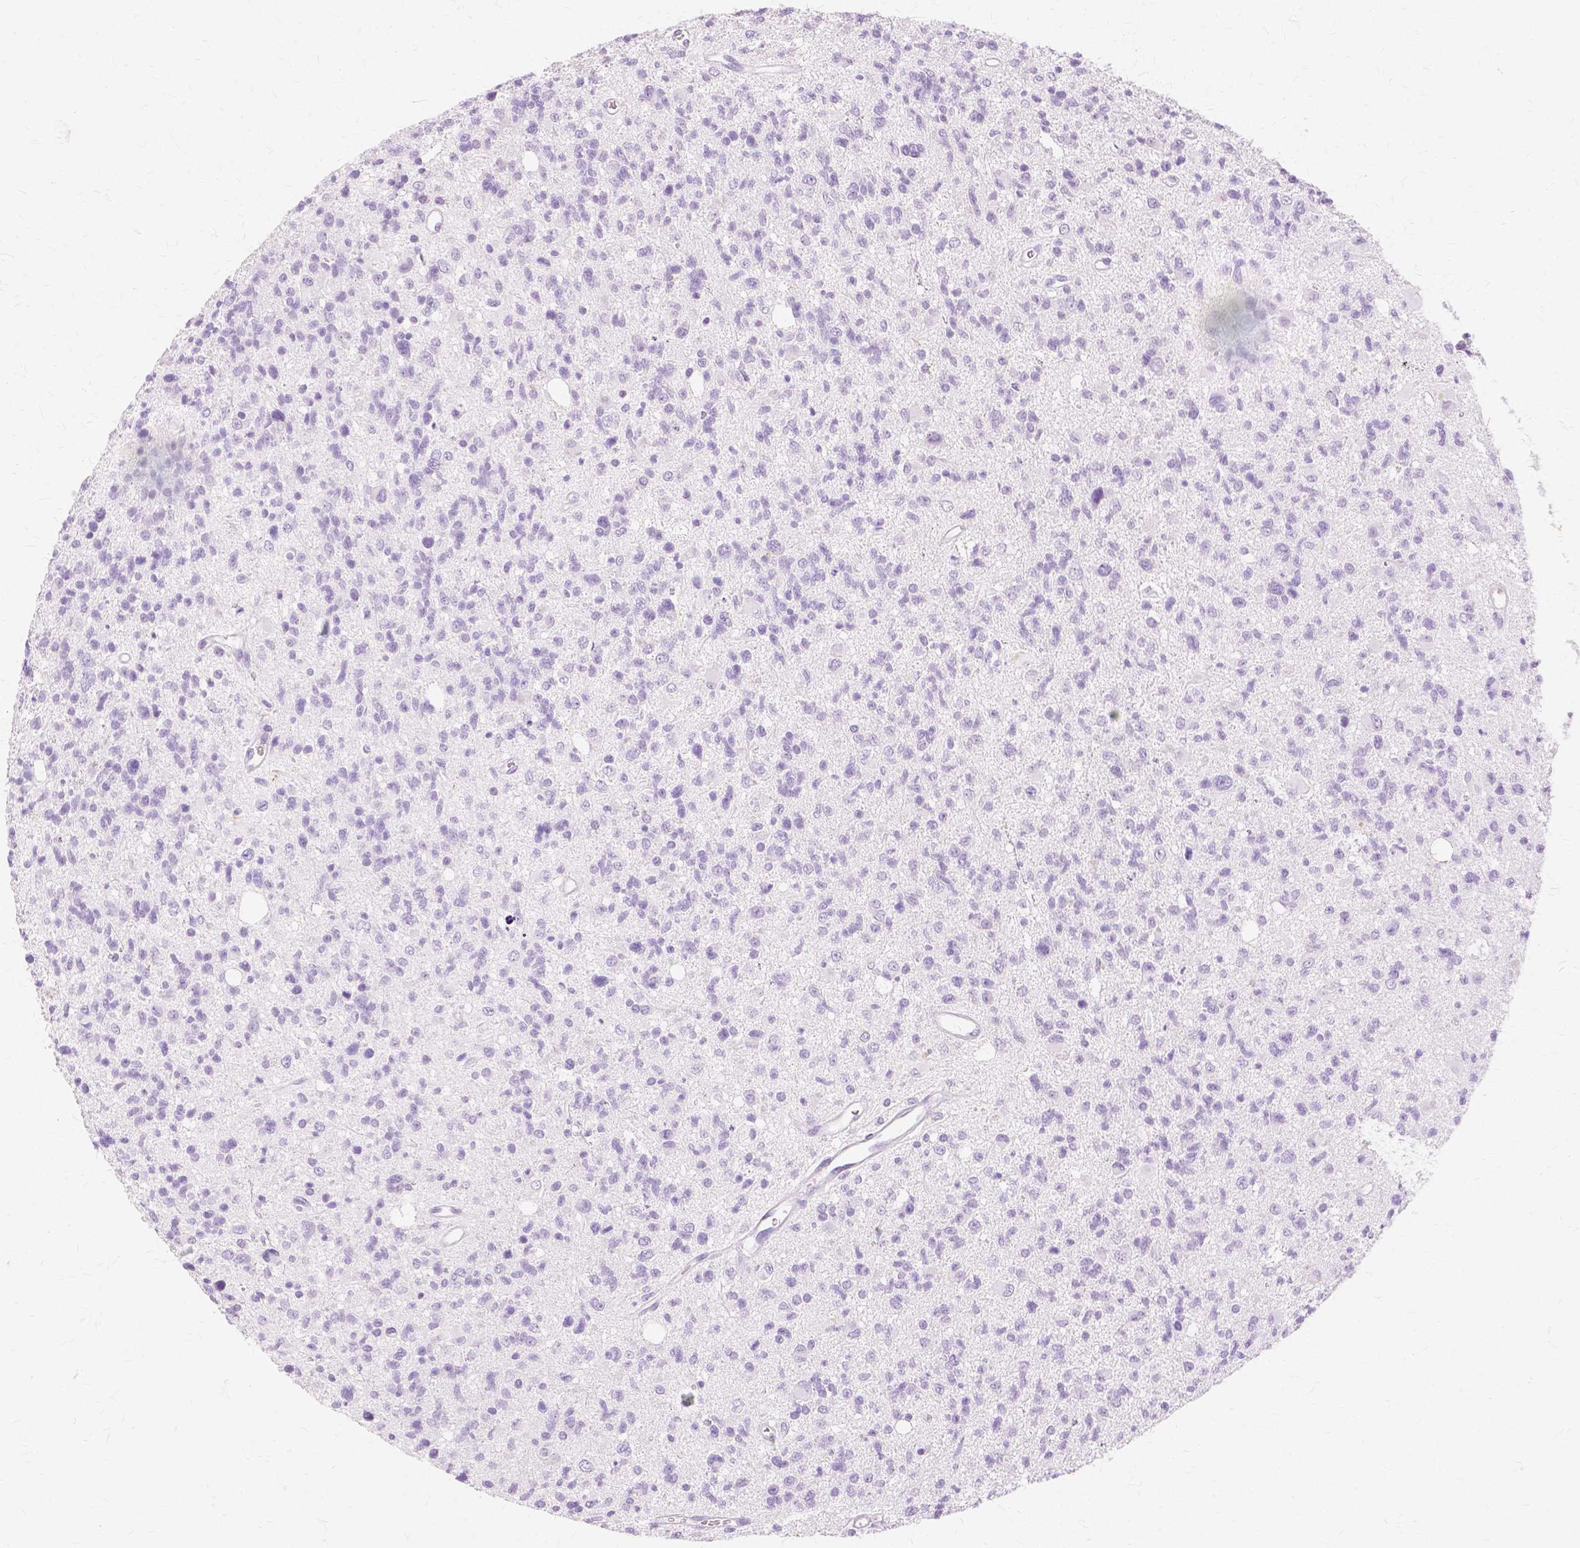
{"staining": {"intensity": "negative", "quantity": "none", "location": "none"}, "tissue": "glioma", "cell_type": "Tumor cells", "image_type": "cancer", "snomed": [{"axis": "morphology", "description": "Glioma, malignant, High grade"}, {"axis": "topography", "description": "Brain"}], "caption": "High-grade glioma (malignant) was stained to show a protein in brown. There is no significant positivity in tumor cells.", "gene": "TGM1", "patient": {"sex": "male", "age": 29}}